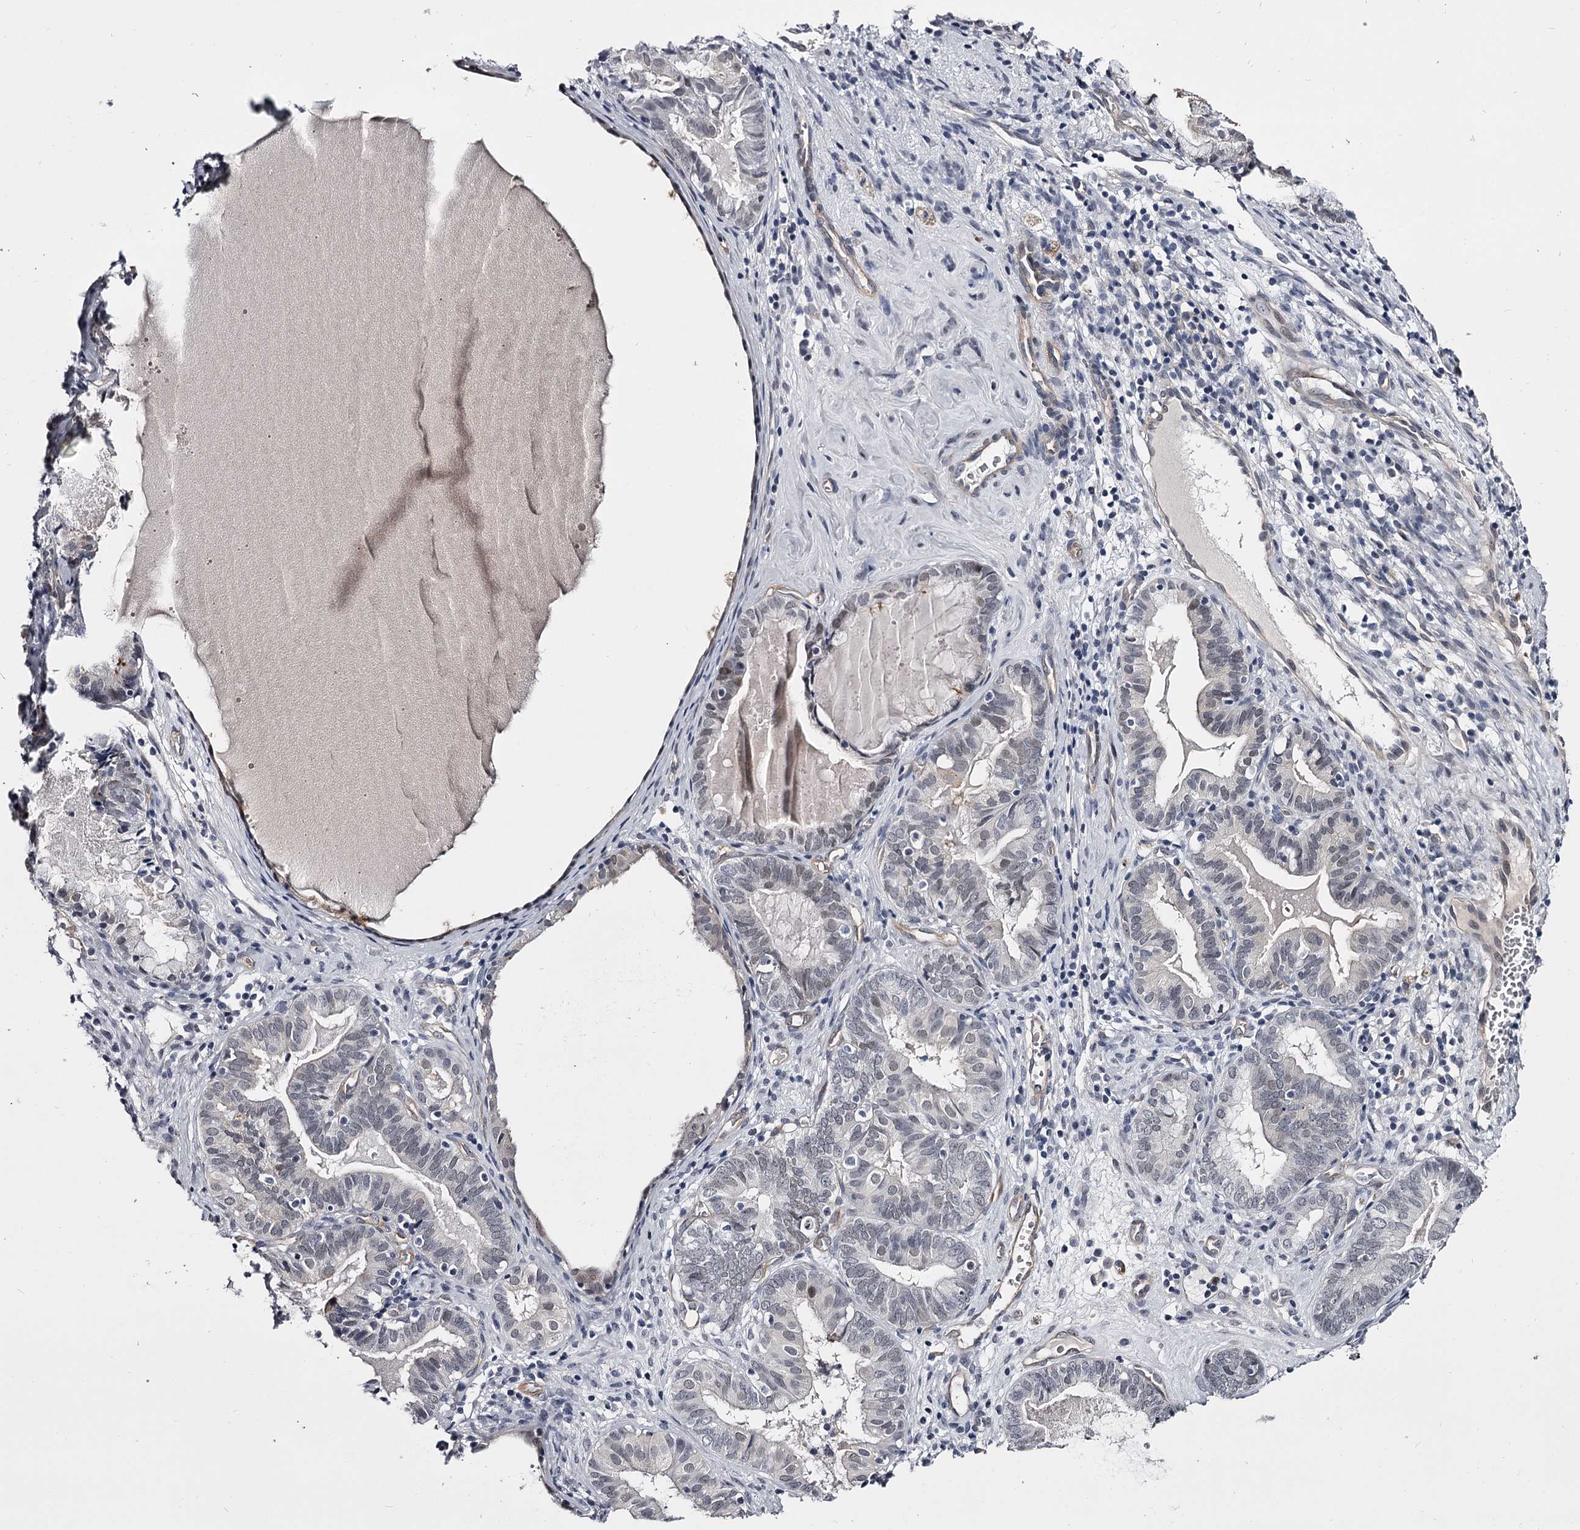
{"staining": {"intensity": "negative", "quantity": "none", "location": "none"}, "tissue": "endometrial cancer", "cell_type": "Tumor cells", "image_type": "cancer", "snomed": [{"axis": "morphology", "description": "Adenocarcinoma, NOS"}, {"axis": "topography", "description": "Endometrium"}], "caption": "This is an immunohistochemistry (IHC) micrograph of human endometrial cancer. There is no positivity in tumor cells.", "gene": "OVOL2", "patient": {"sex": "female", "age": 79}}